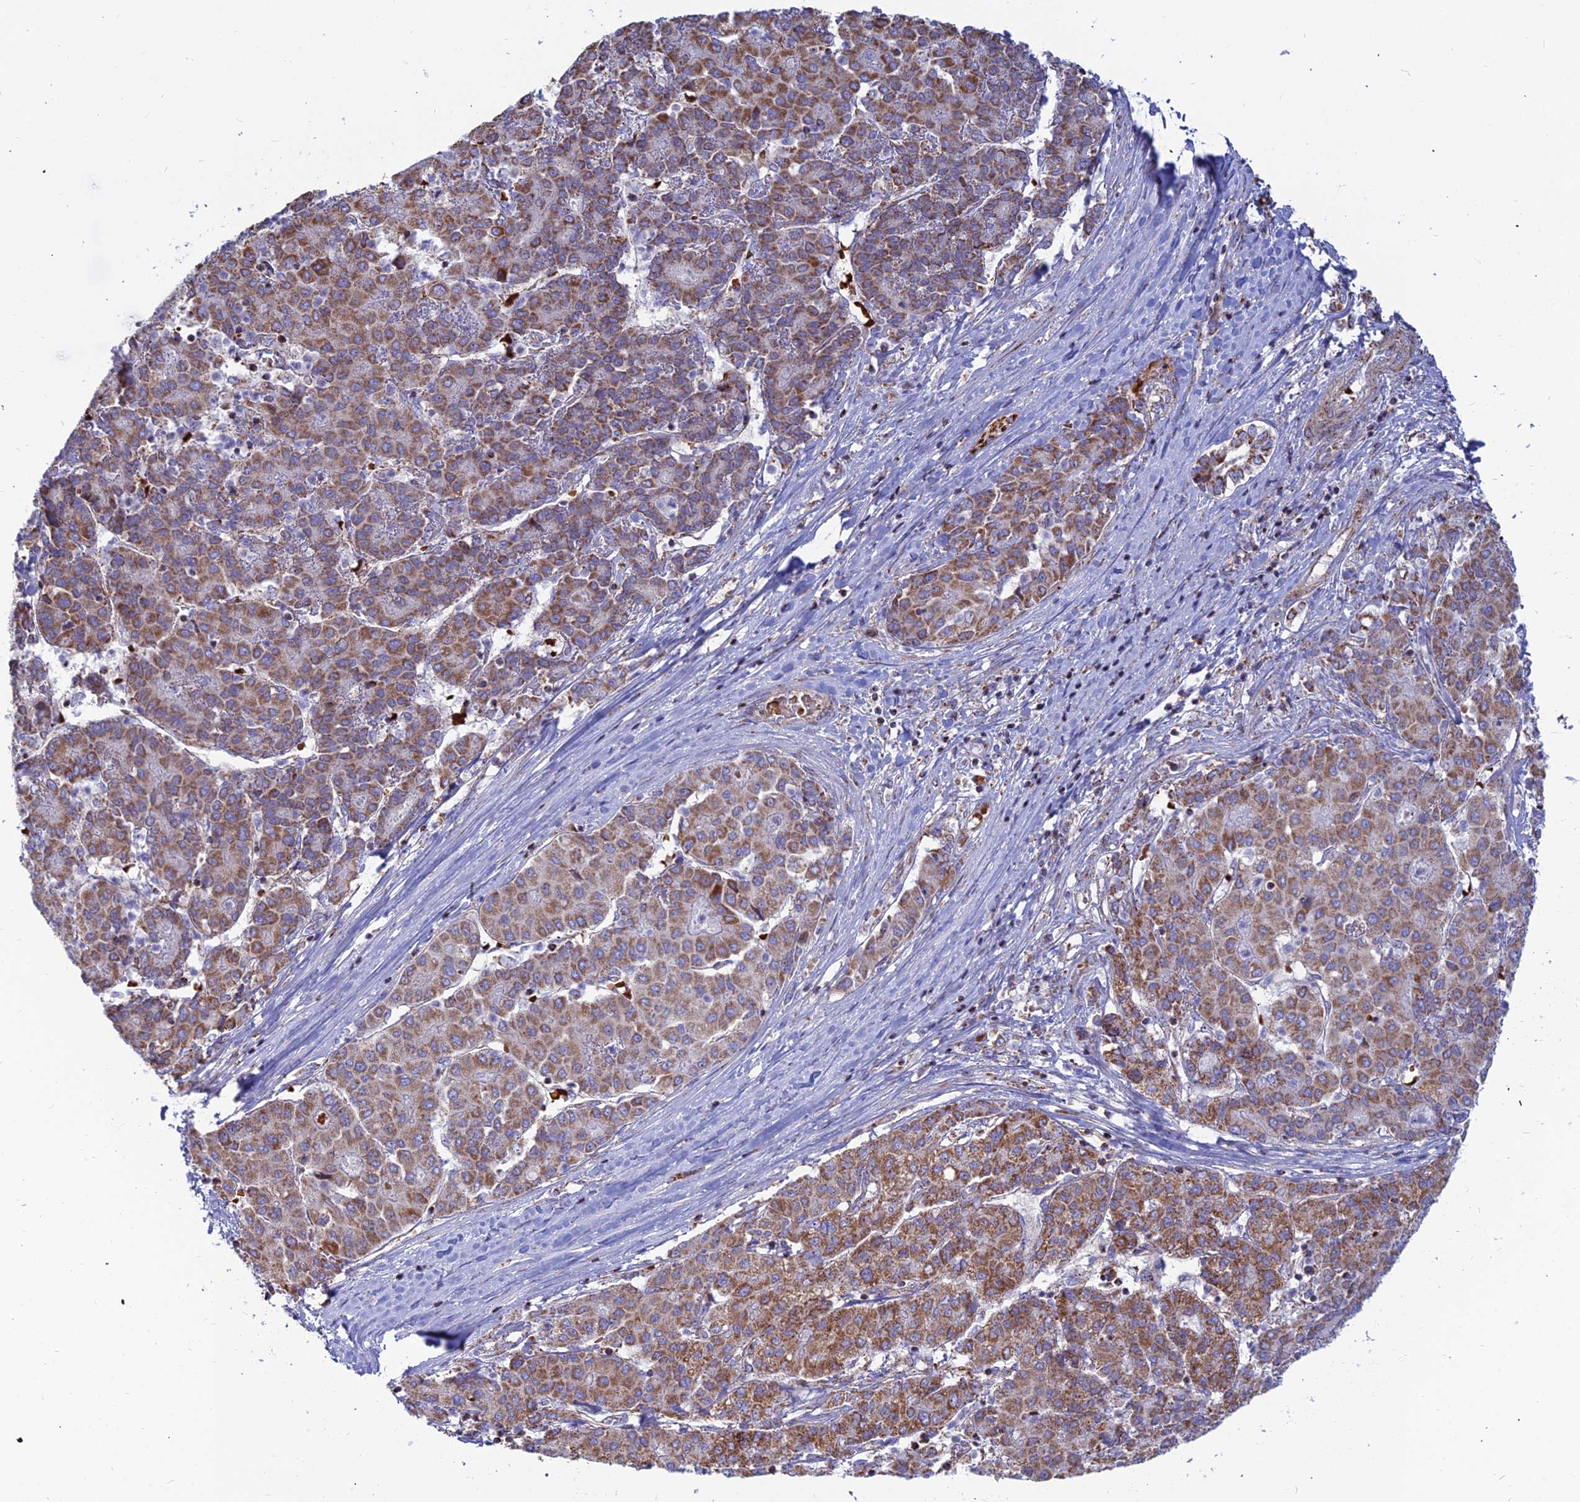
{"staining": {"intensity": "moderate", "quantity": ">75%", "location": "cytoplasmic/membranous"}, "tissue": "liver cancer", "cell_type": "Tumor cells", "image_type": "cancer", "snomed": [{"axis": "morphology", "description": "Carcinoma, Hepatocellular, NOS"}, {"axis": "topography", "description": "Liver"}], "caption": "The immunohistochemical stain shows moderate cytoplasmic/membranous positivity in tumor cells of hepatocellular carcinoma (liver) tissue.", "gene": "SLC35F4", "patient": {"sex": "male", "age": 65}}